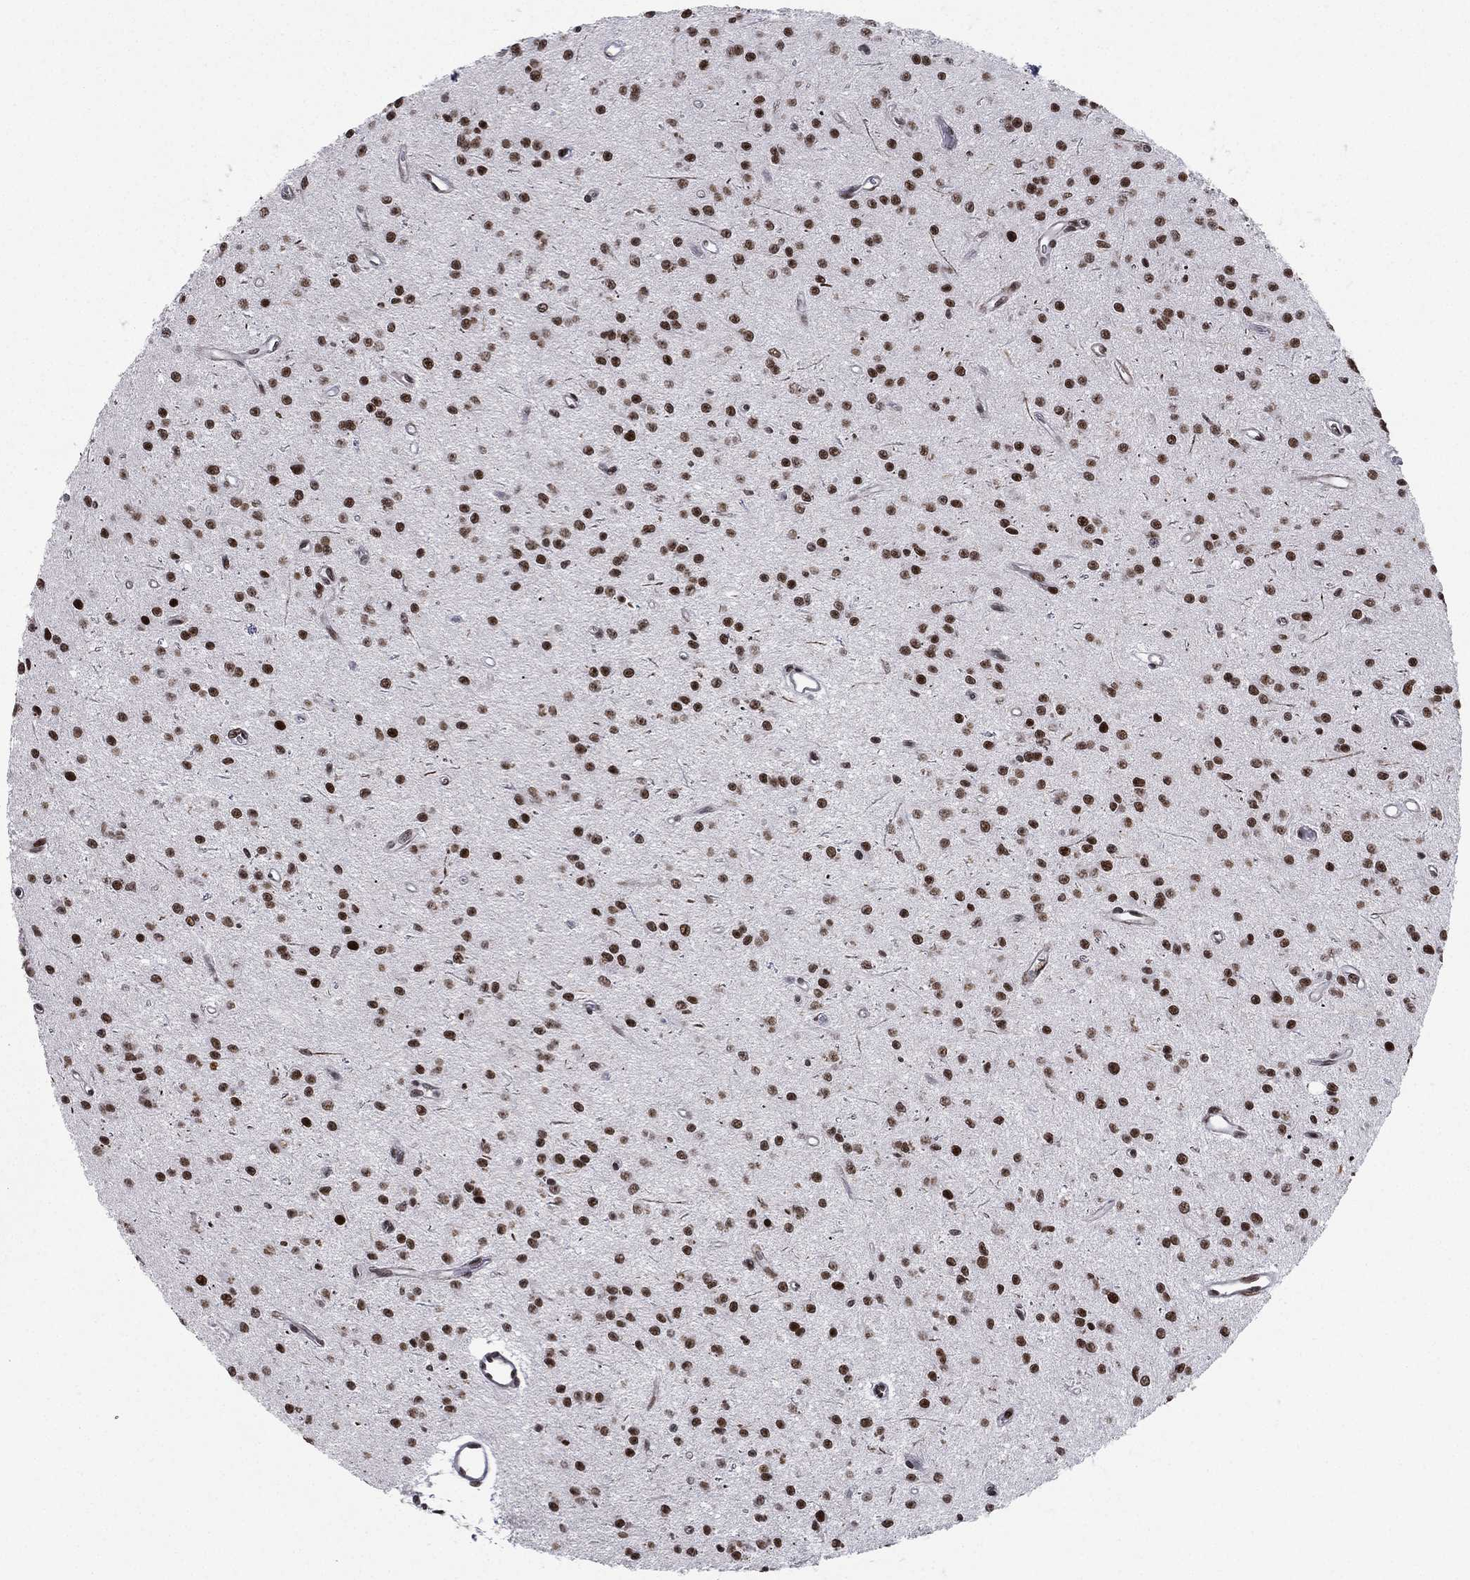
{"staining": {"intensity": "strong", "quantity": "25%-75%", "location": "nuclear"}, "tissue": "glioma", "cell_type": "Tumor cells", "image_type": "cancer", "snomed": [{"axis": "morphology", "description": "Glioma, malignant, Low grade"}, {"axis": "topography", "description": "Brain"}], "caption": "Approximately 25%-75% of tumor cells in glioma exhibit strong nuclear protein staining as visualized by brown immunohistochemical staining.", "gene": "RTF1", "patient": {"sex": "female", "age": 45}}